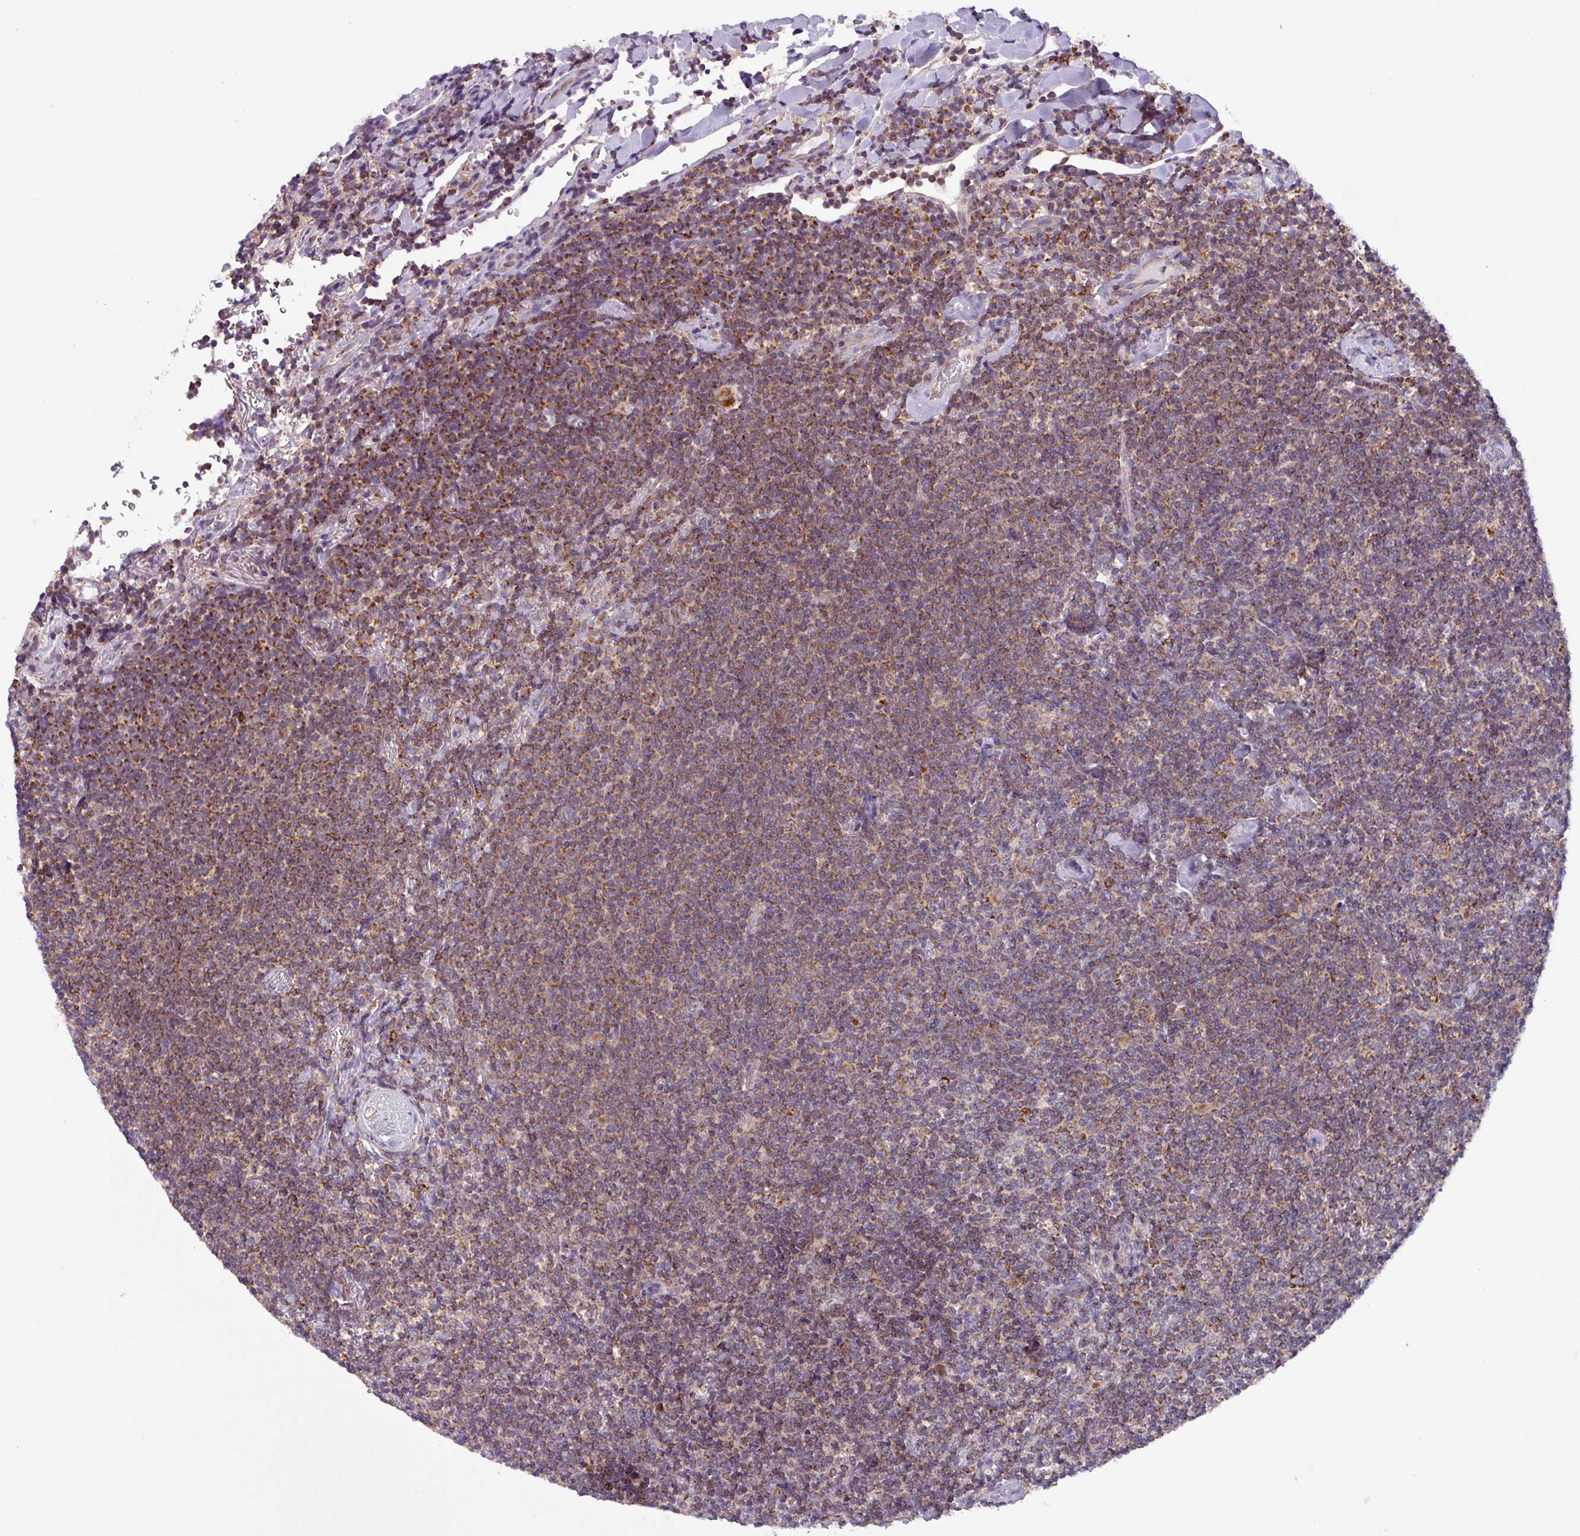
{"staining": {"intensity": "moderate", "quantity": ">75%", "location": "cytoplasmic/membranous"}, "tissue": "lymphoma", "cell_type": "Tumor cells", "image_type": "cancer", "snomed": [{"axis": "morphology", "description": "Malignant lymphoma, non-Hodgkin's type, Low grade"}, {"axis": "topography", "description": "Lung"}], "caption": "Moderate cytoplasmic/membranous positivity is appreciated in about >75% of tumor cells in lymphoma.", "gene": "AKIRIN1", "patient": {"sex": "female", "age": 71}}